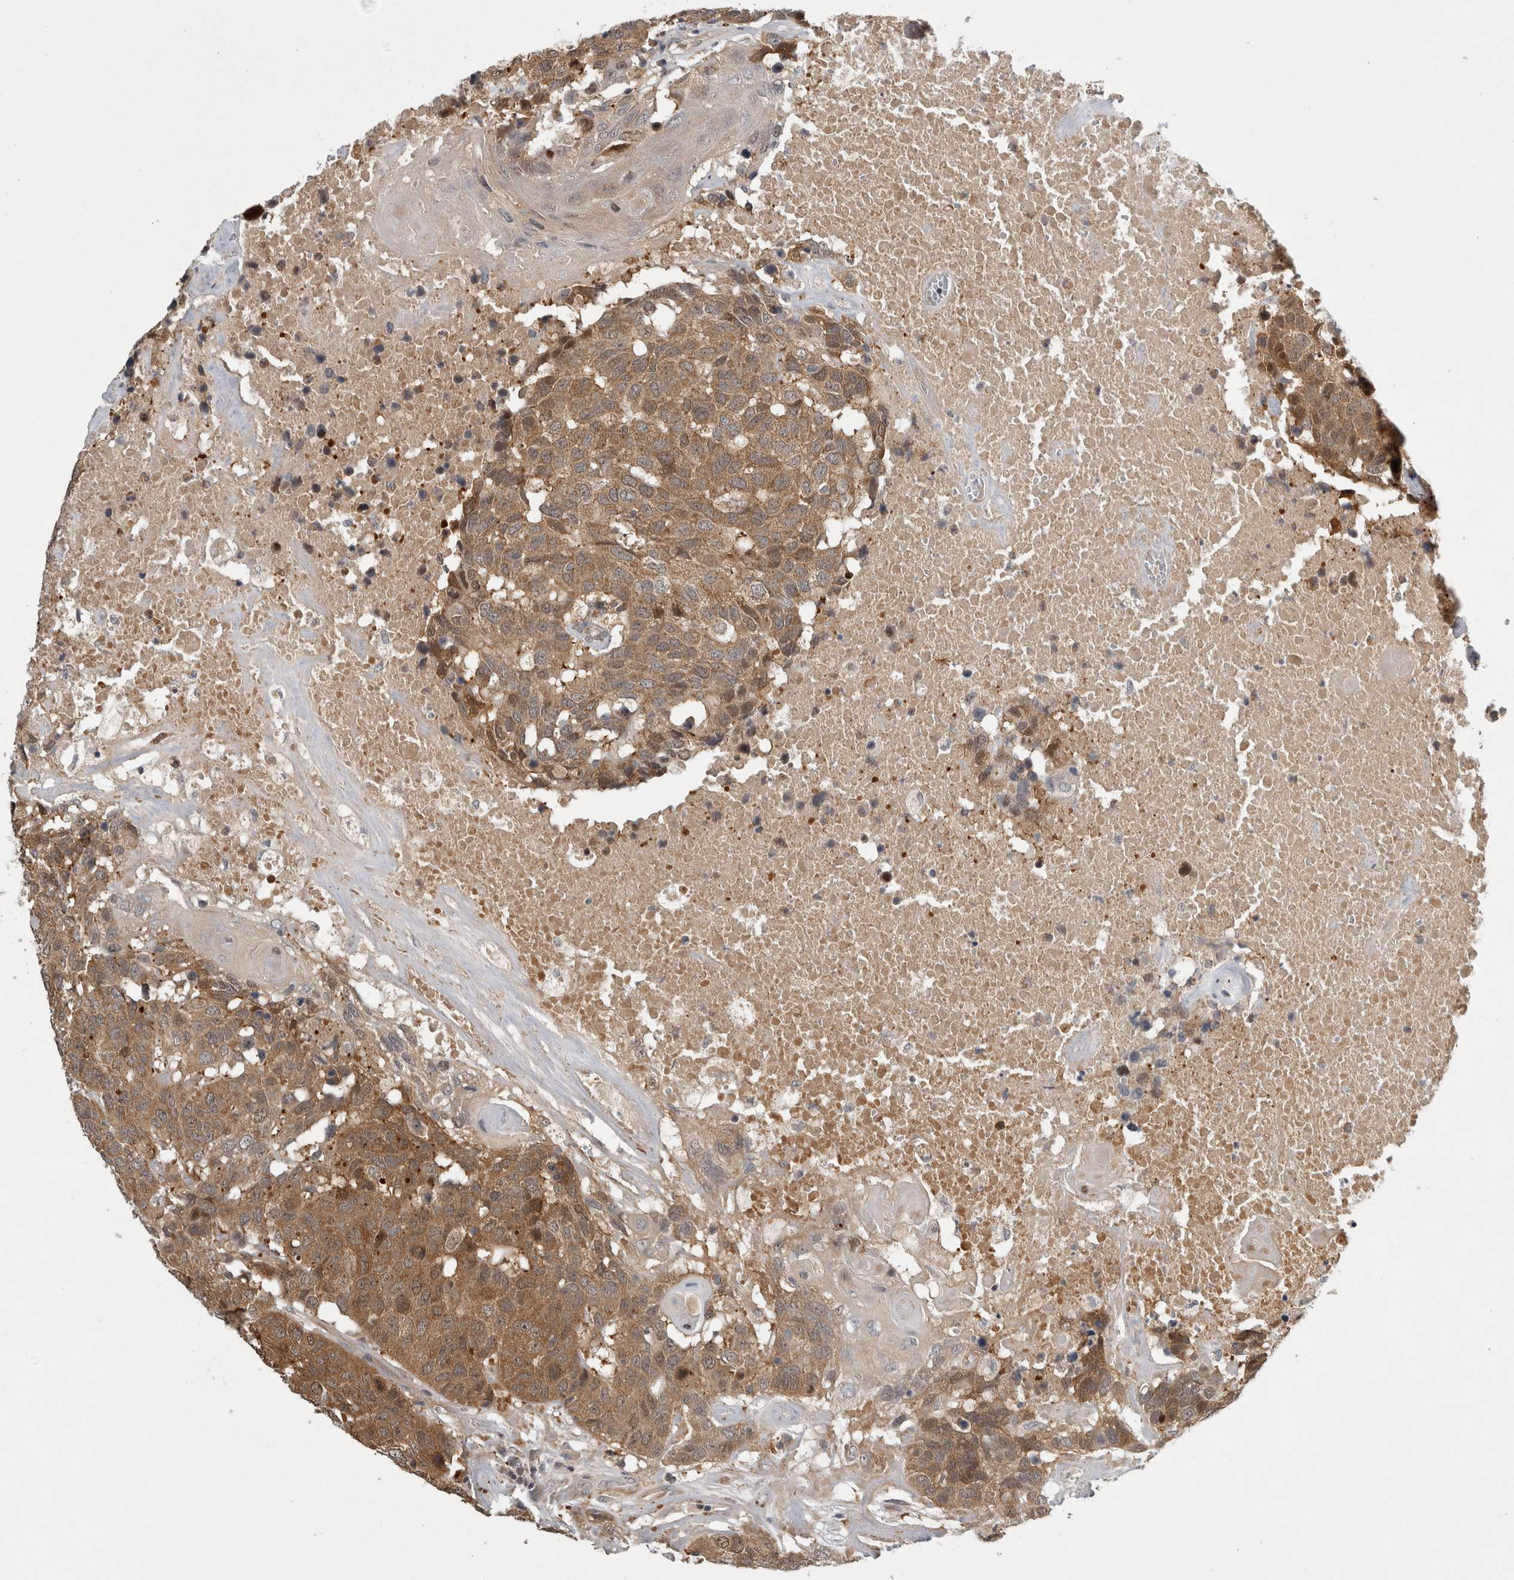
{"staining": {"intensity": "moderate", "quantity": ">75%", "location": "cytoplasmic/membranous"}, "tissue": "head and neck cancer", "cell_type": "Tumor cells", "image_type": "cancer", "snomed": [{"axis": "morphology", "description": "Squamous cell carcinoma, NOS"}, {"axis": "topography", "description": "Head-Neck"}], "caption": "Brown immunohistochemical staining in head and neck cancer exhibits moderate cytoplasmic/membranous staining in about >75% of tumor cells.", "gene": "TRMT61B", "patient": {"sex": "male", "age": 66}}